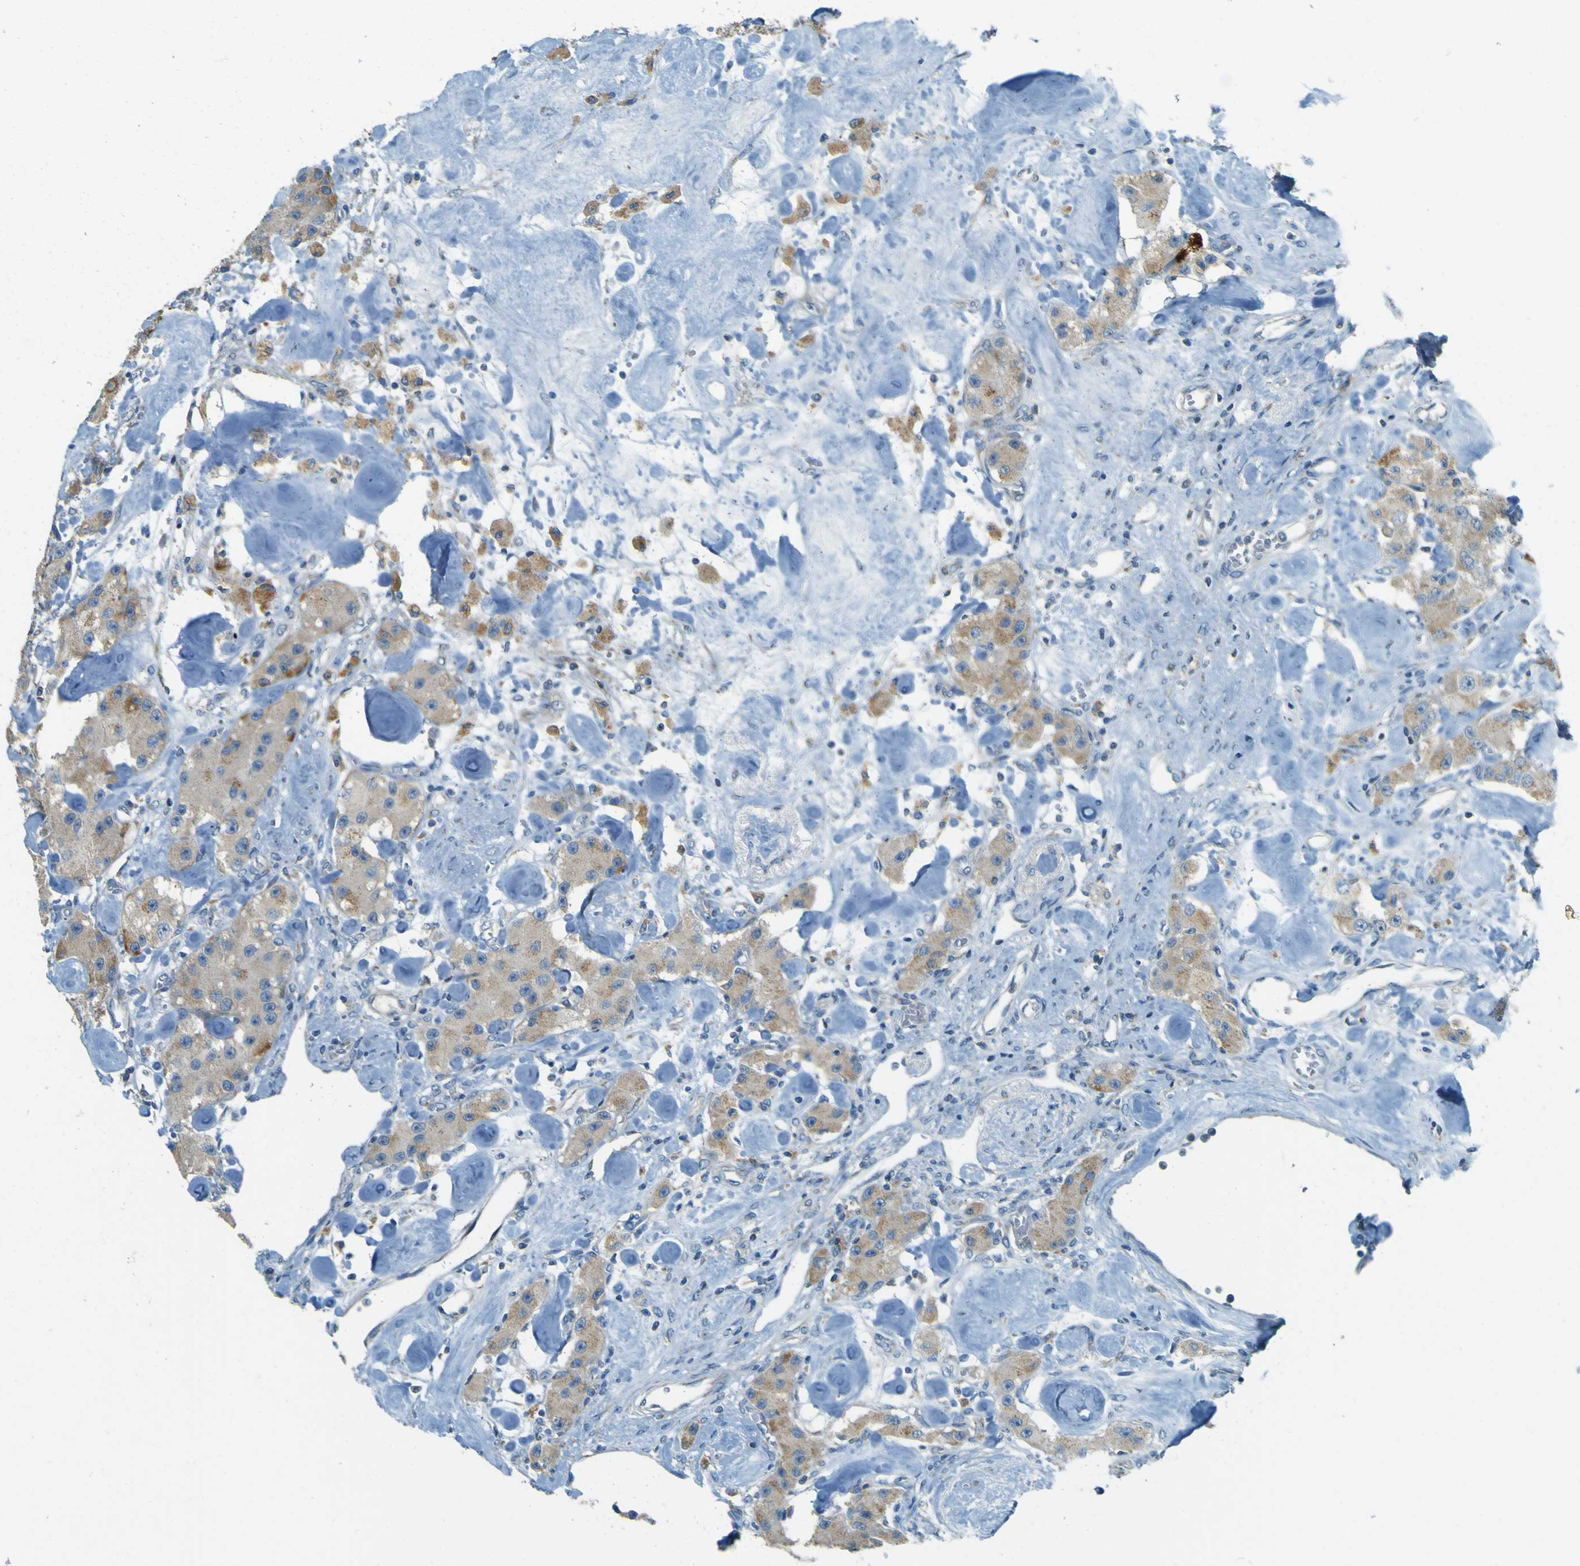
{"staining": {"intensity": "weak", "quantity": ">75%", "location": "cytoplasmic/membranous"}, "tissue": "carcinoid", "cell_type": "Tumor cells", "image_type": "cancer", "snomed": [{"axis": "morphology", "description": "Carcinoid, malignant, NOS"}, {"axis": "topography", "description": "Pancreas"}], "caption": "Tumor cells exhibit weak cytoplasmic/membranous staining in about >75% of cells in malignant carcinoid.", "gene": "FKTN", "patient": {"sex": "male", "age": 41}}